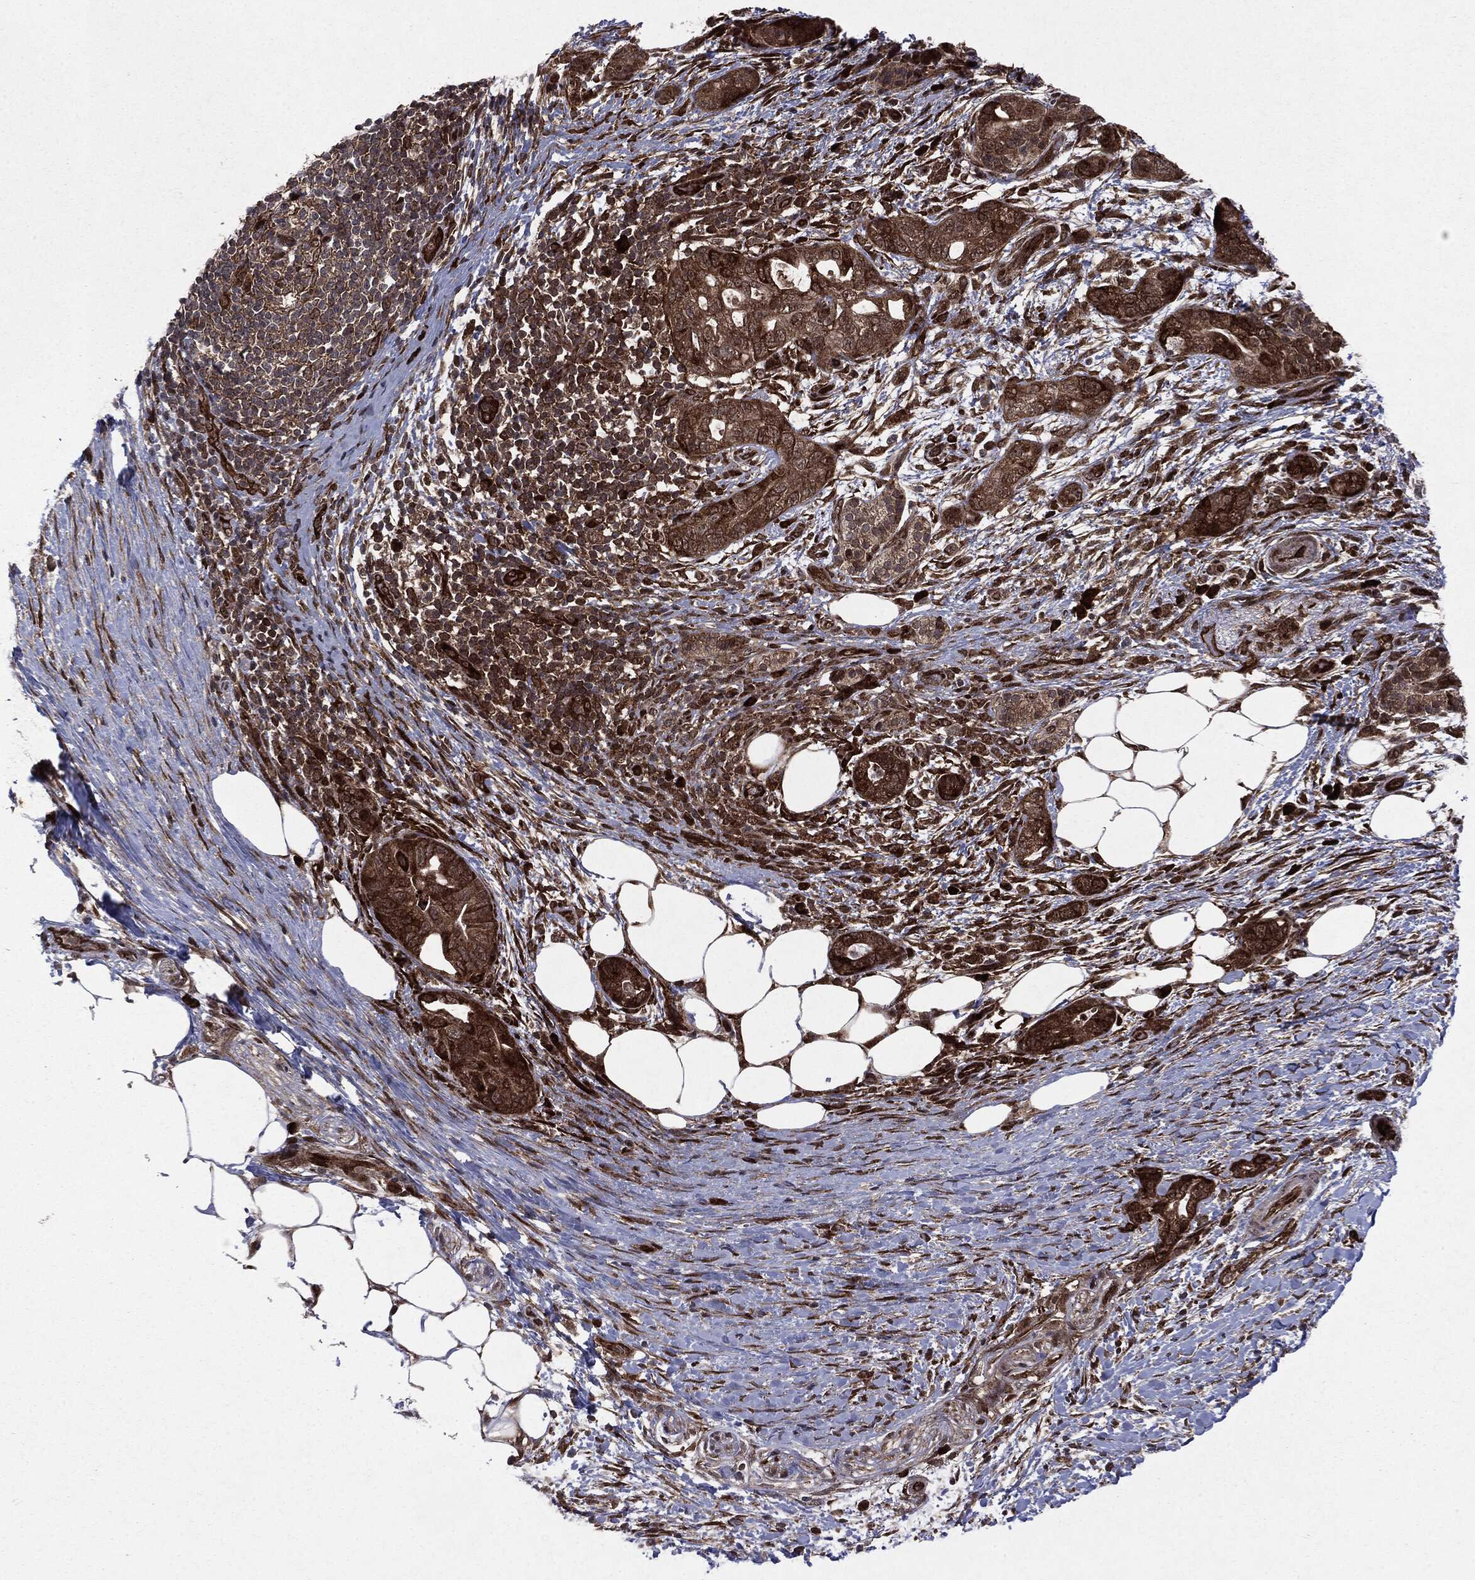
{"staining": {"intensity": "strong", "quantity": ">75%", "location": "cytoplasmic/membranous"}, "tissue": "pancreatic cancer", "cell_type": "Tumor cells", "image_type": "cancer", "snomed": [{"axis": "morphology", "description": "Adenocarcinoma, NOS"}, {"axis": "topography", "description": "Pancreas"}], "caption": "Immunohistochemical staining of human pancreatic cancer (adenocarcinoma) displays high levels of strong cytoplasmic/membranous staining in approximately >75% of tumor cells.", "gene": "OTUB1", "patient": {"sex": "female", "age": 72}}